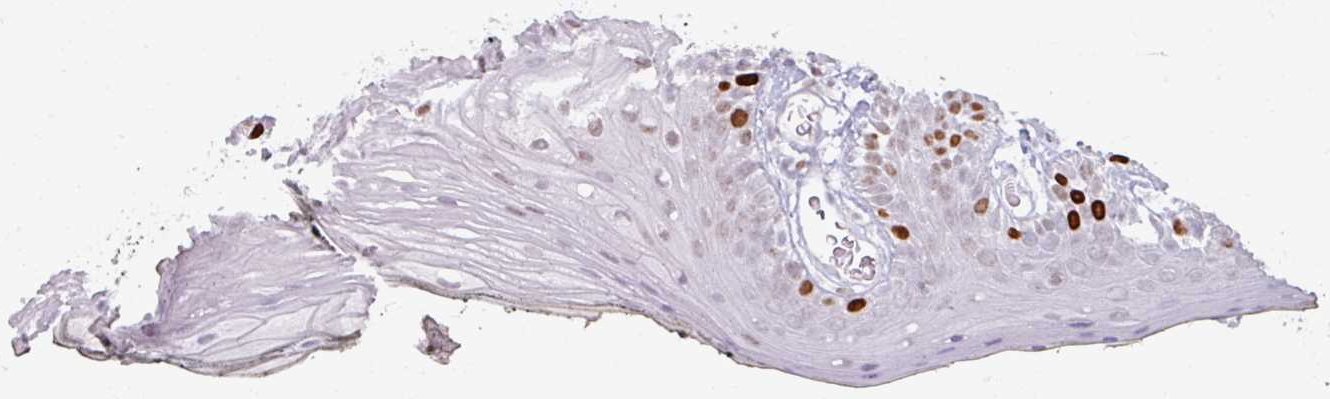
{"staining": {"intensity": "strong", "quantity": "25%-75%", "location": "nuclear"}, "tissue": "oral mucosa", "cell_type": "Squamous epithelial cells", "image_type": "normal", "snomed": [{"axis": "morphology", "description": "Normal tissue, NOS"}, {"axis": "morphology", "description": "Squamous cell carcinoma, NOS"}, {"axis": "topography", "description": "Oral tissue"}, {"axis": "topography", "description": "Head-Neck"}], "caption": "Immunohistochemical staining of unremarkable oral mucosa reveals high levels of strong nuclear expression in about 25%-75% of squamous epithelial cells. (DAB (3,3'-diaminobenzidine) IHC with brightfield microscopy, high magnification).", "gene": "ATAD2", "patient": {"sex": "female", "age": 81}}